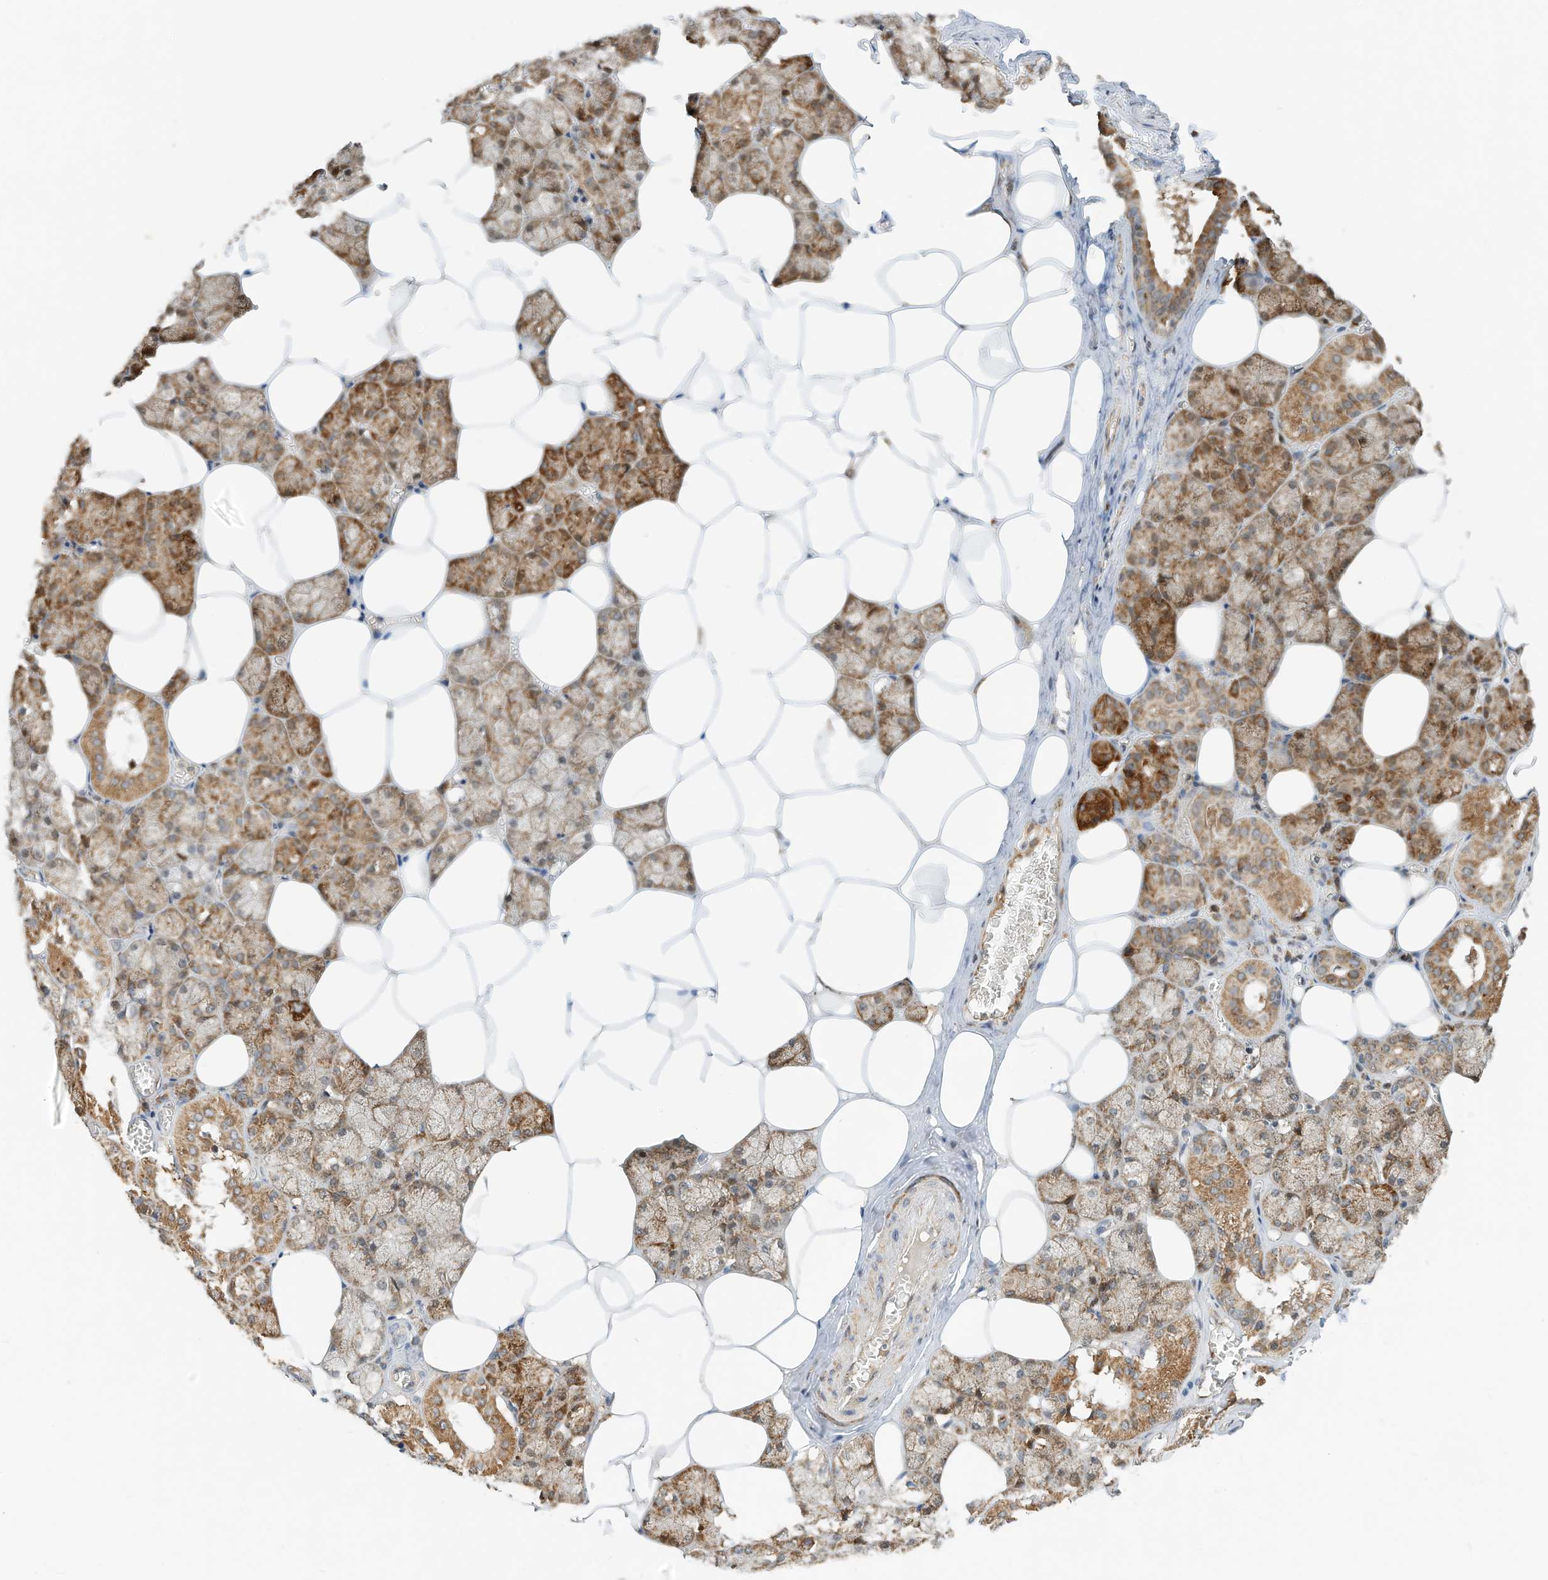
{"staining": {"intensity": "strong", "quantity": ">75%", "location": "cytoplasmic/membranous"}, "tissue": "salivary gland", "cell_type": "Glandular cells", "image_type": "normal", "snomed": [{"axis": "morphology", "description": "Normal tissue, NOS"}, {"axis": "topography", "description": "Salivary gland"}], "caption": "Immunohistochemical staining of unremarkable salivary gland reveals high levels of strong cytoplasmic/membranous staining in approximately >75% of glandular cells.", "gene": "CPAMD8", "patient": {"sex": "male", "age": 62}}